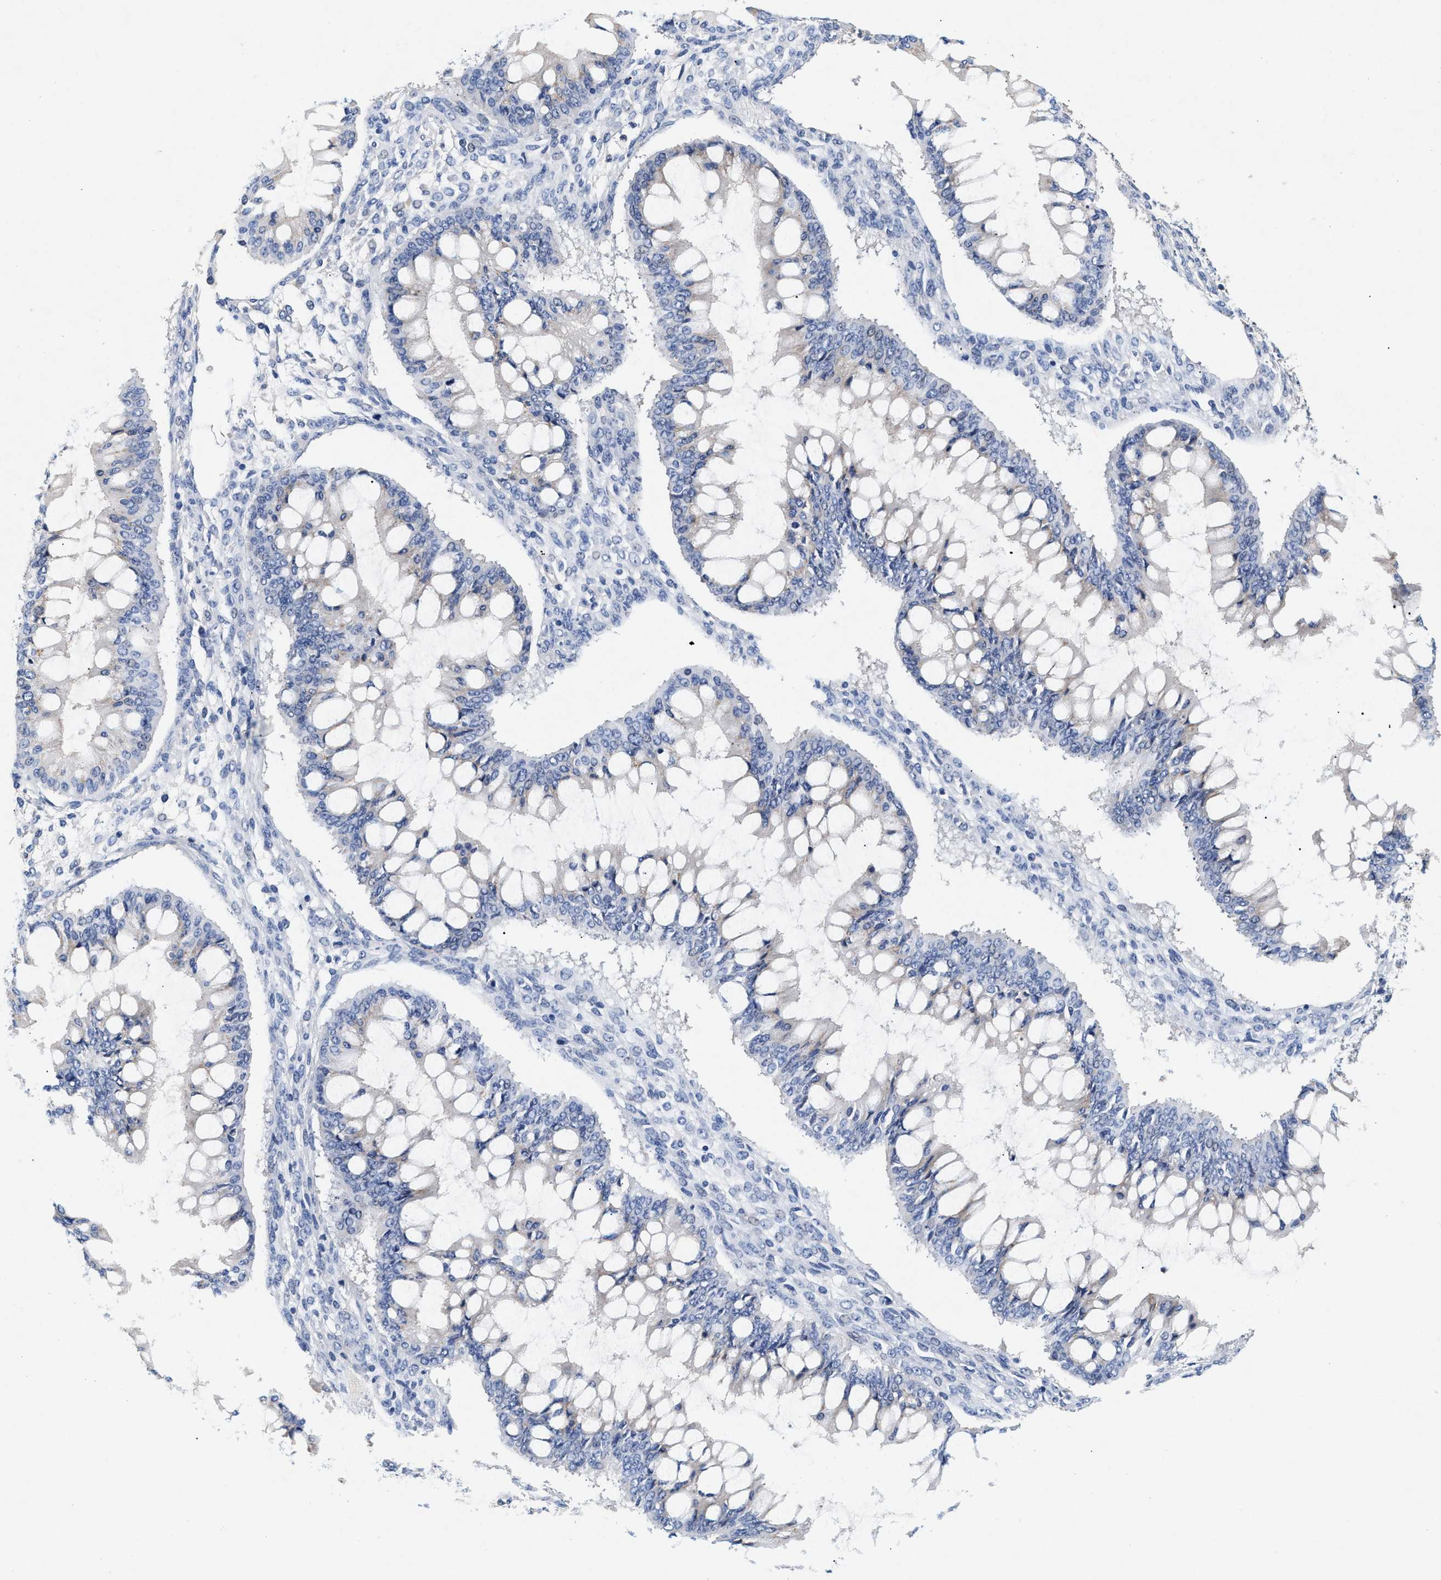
{"staining": {"intensity": "negative", "quantity": "none", "location": "none"}, "tissue": "ovarian cancer", "cell_type": "Tumor cells", "image_type": "cancer", "snomed": [{"axis": "morphology", "description": "Cystadenocarcinoma, mucinous, NOS"}, {"axis": "topography", "description": "Ovary"}], "caption": "This is an immunohistochemistry (IHC) micrograph of mucinous cystadenocarcinoma (ovarian). There is no positivity in tumor cells.", "gene": "GNAI3", "patient": {"sex": "female", "age": 73}}